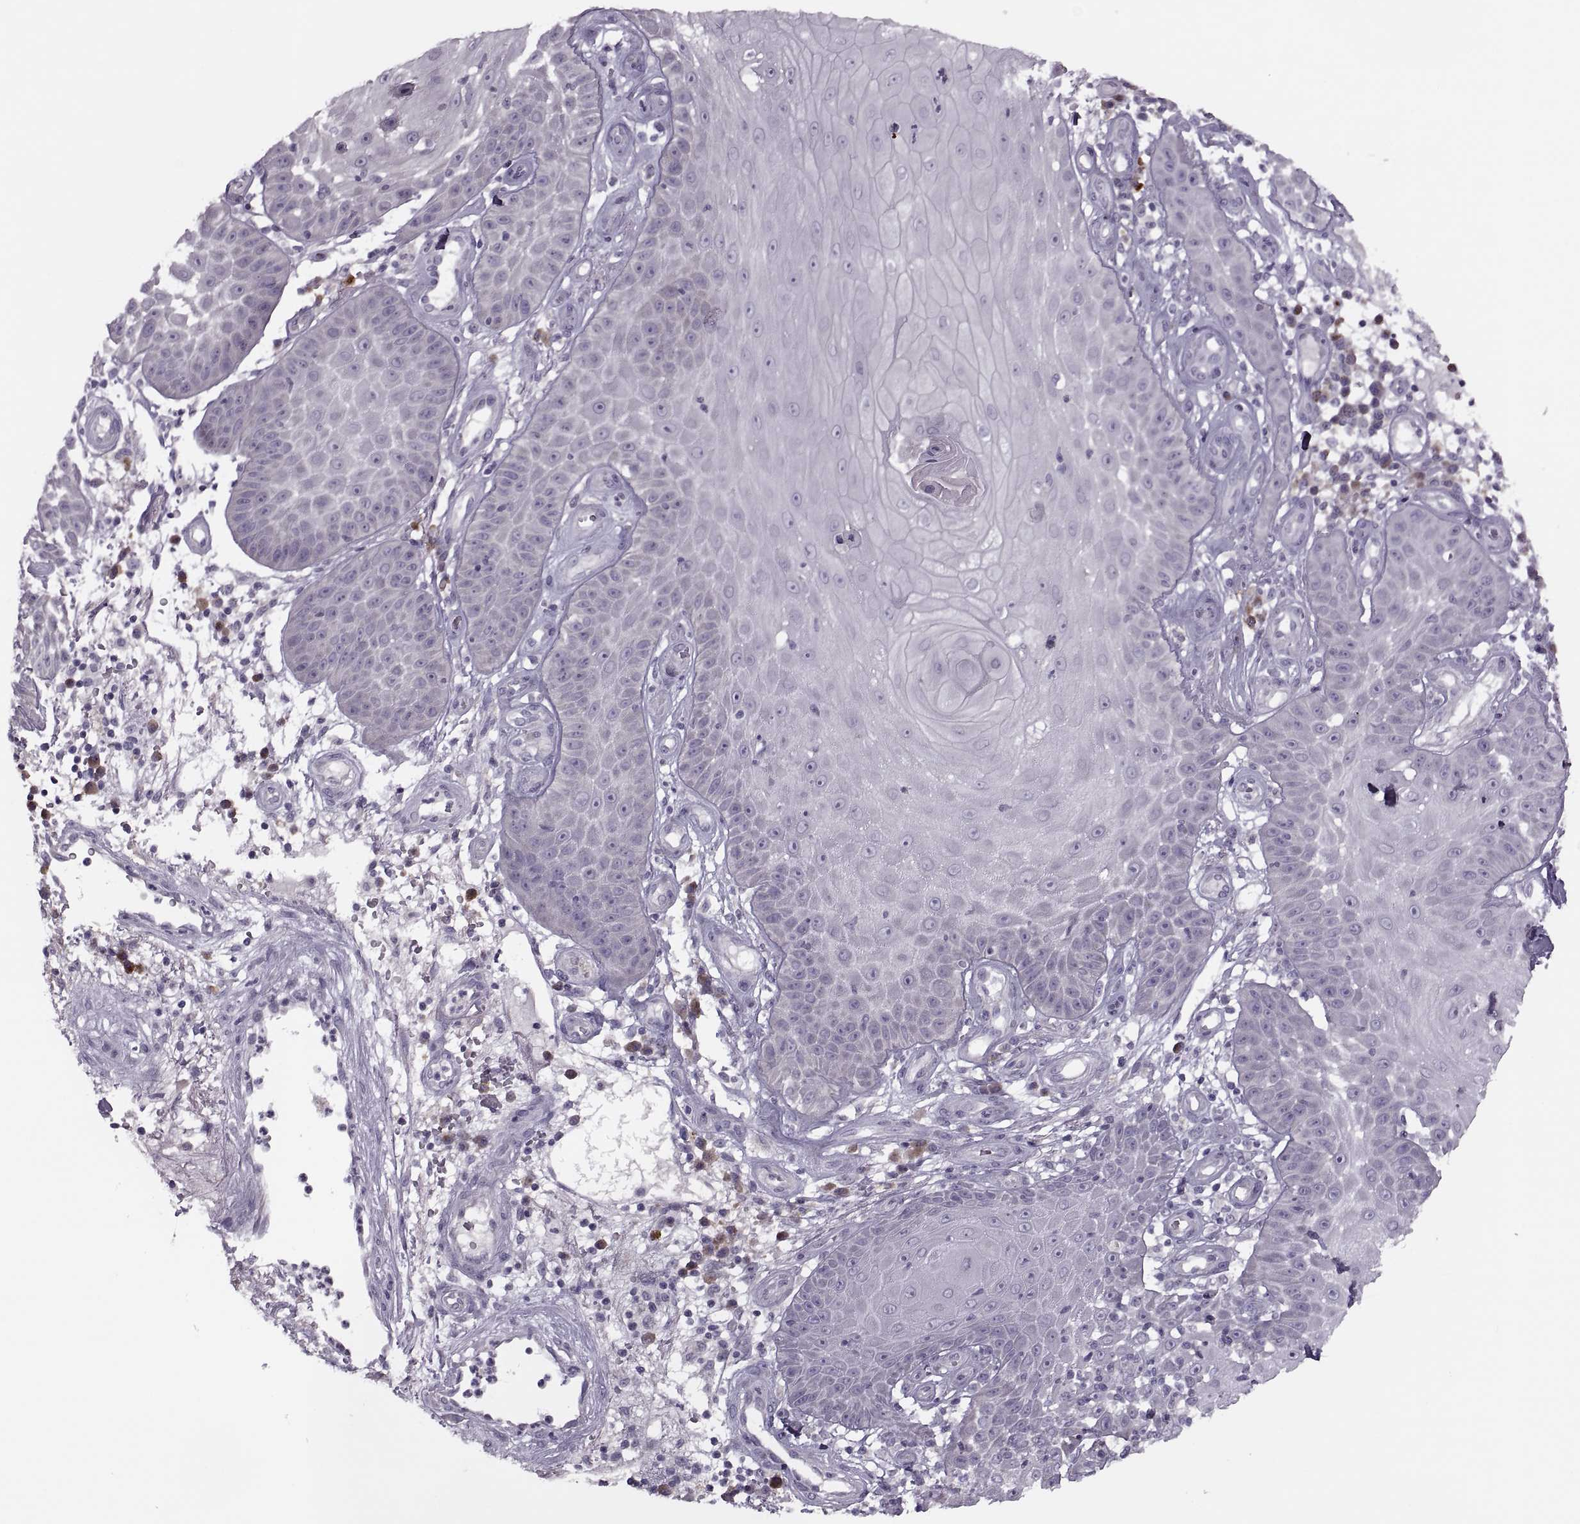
{"staining": {"intensity": "negative", "quantity": "none", "location": "none"}, "tissue": "skin cancer", "cell_type": "Tumor cells", "image_type": "cancer", "snomed": [{"axis": "morphology", "description": "Squamous cell carcinoma, NOS"}, {"axis": "topography", "description": "Skin"}], "caption": "Tumor cells show no significant expression in skin cancer.", "gene": "H2AP", "patient": {"sex": "male", "age": 70}}